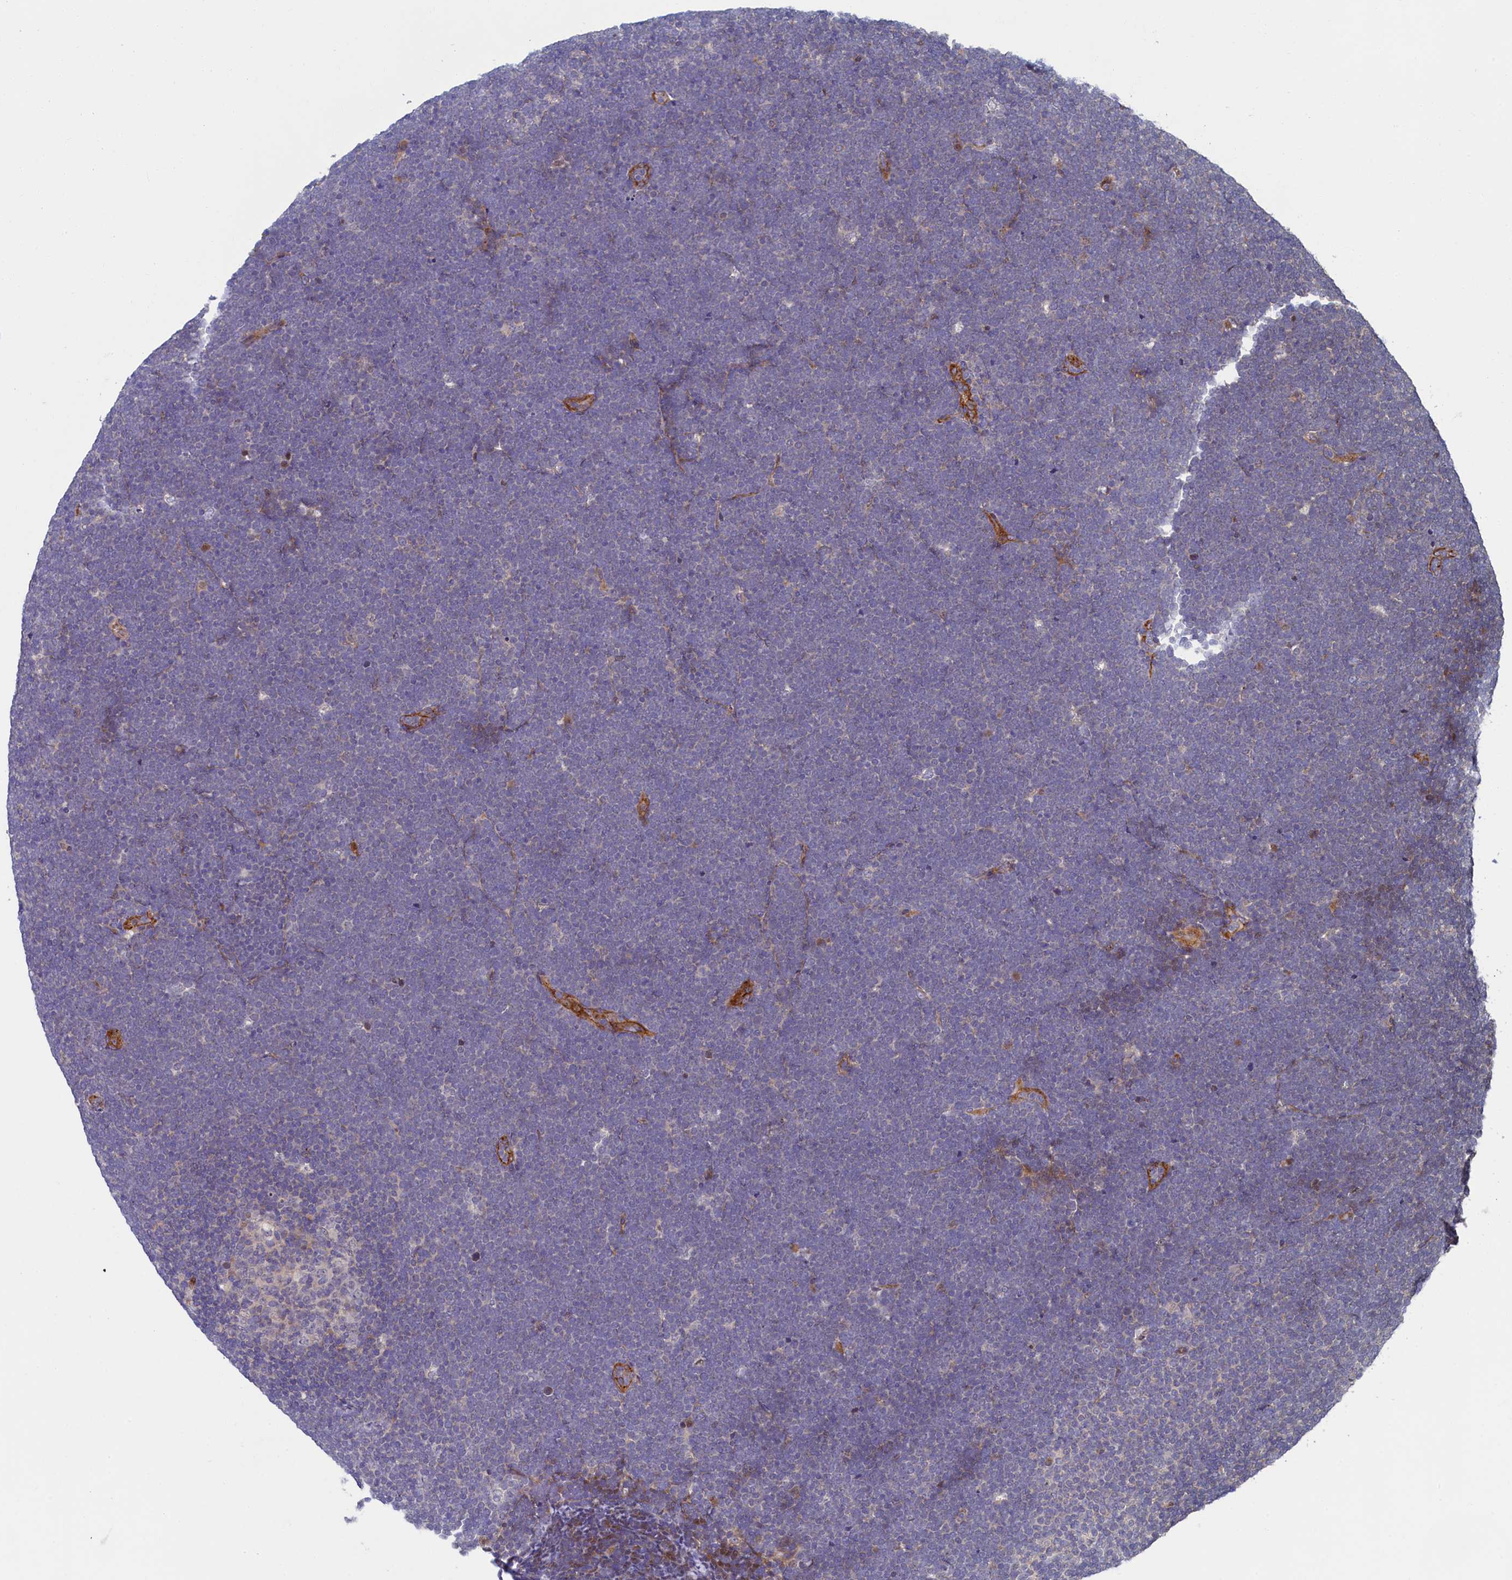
{"staining": {"intensity": "negative", "quantity": "none", "location": "none"}, "tissue": "lymphoma", "cell_type": "Tumor cells", "image_type": "cancer", "snomed": [{"axis": "morphology", "description": "Malignant lymphoma, non-Hodgkin's type, High grade"}, {"axis": "topography", "description": "Lymph node"}], "caption": "Tumor cells are negative for protein expression in human lymphoma. (DAB (3,3'-diaminobenzidine) IHC, high magnification).", "gene": "PIK3C3", "patient": {"sex": "male", "age": 13}}